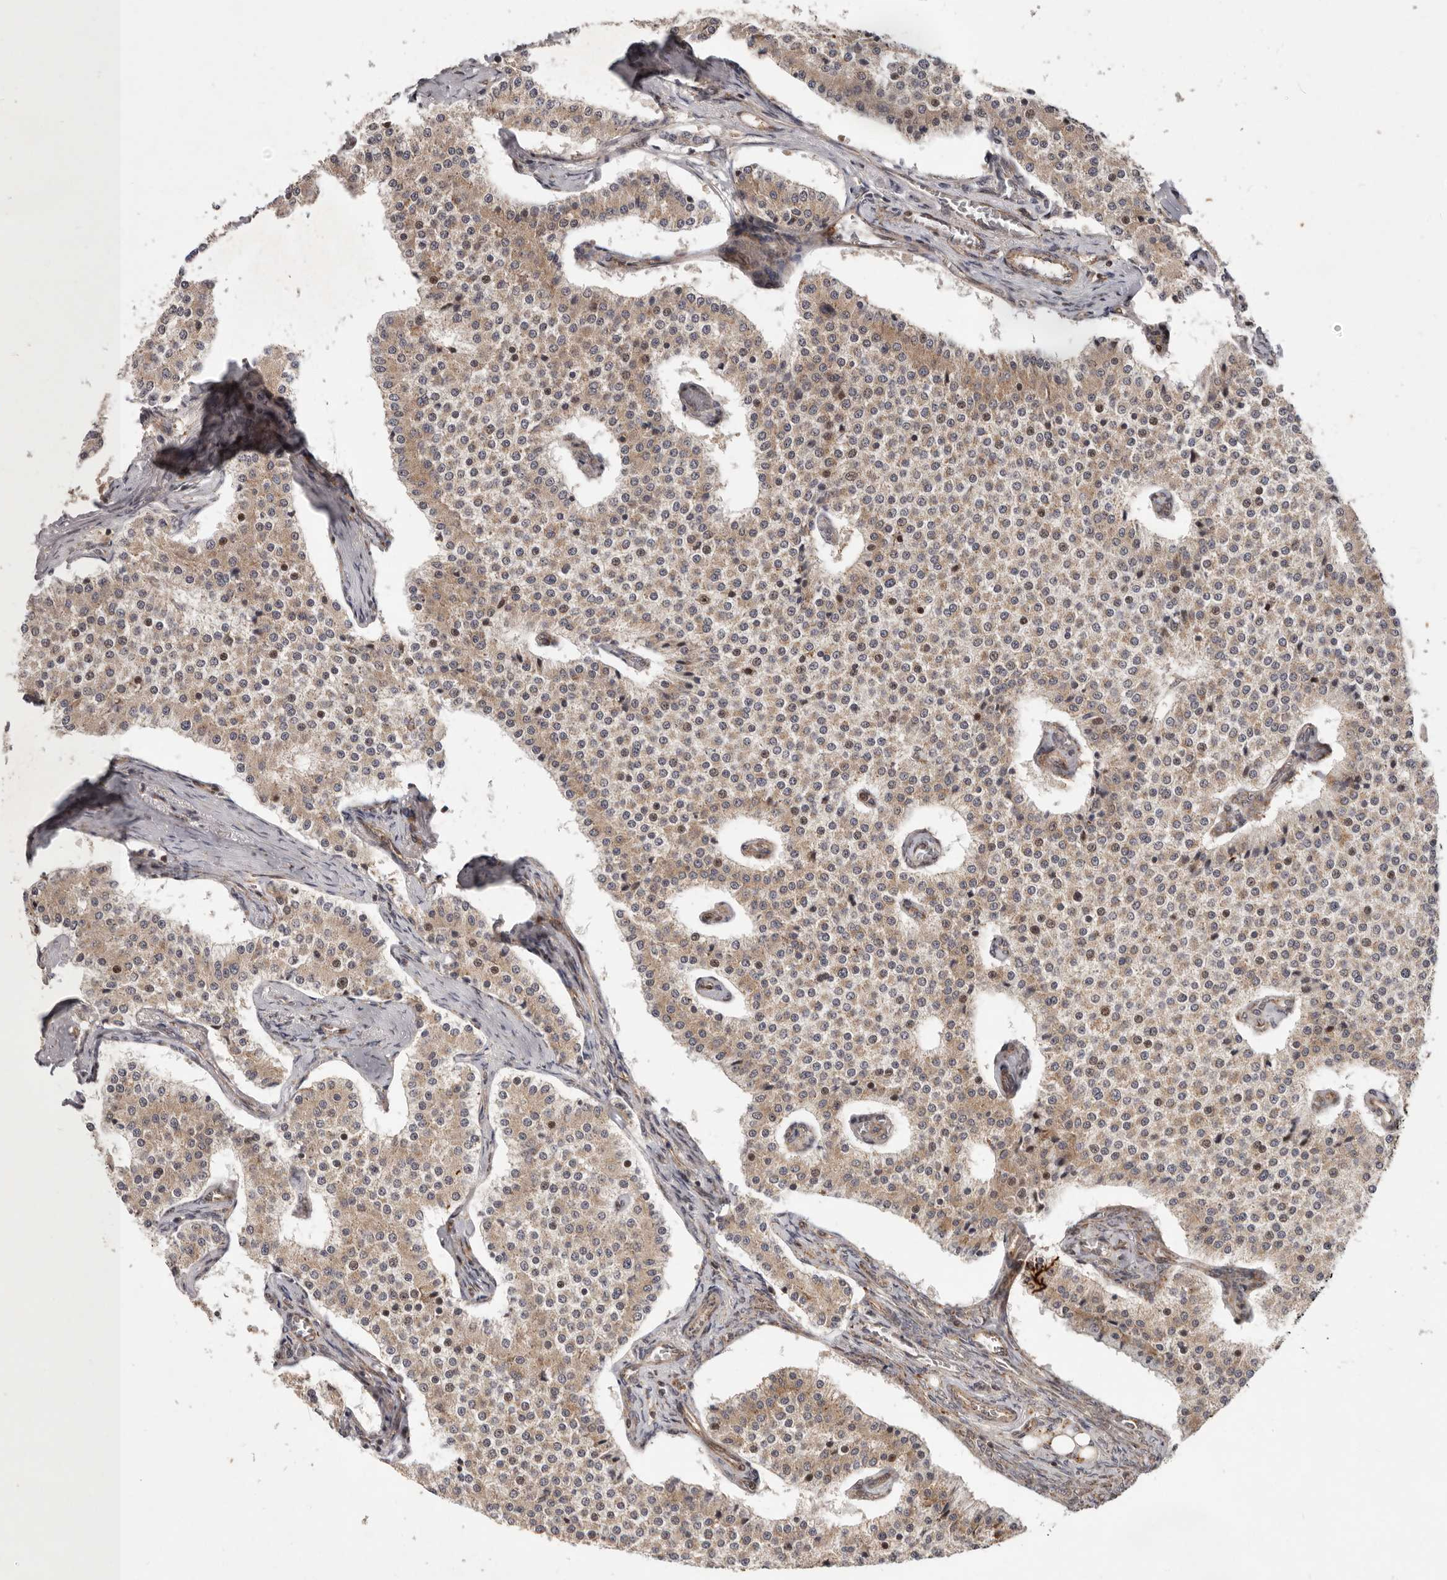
{"staining": {"intensity": "moderate", "quantity": ">75%", "location": "cytoplasmic/membranous"}, "tissue": "carcinoid", "cell_type": "Tumor cells", "image_type": "cancer", "snomed": [{"axis": "morphology", "description": "Carcinoid, malignant, NOS"}, {"axis": "topography", "description": "Colon"}], "caption": "Immunohistochemistry (IHC) staining of carcinoid, which demonstrates medium levels of moderate cytoplasmic/membranous staining in approximately >75% of tumor cells indicating moderate cytoplasmic/membranous protein expression. The staining was performed using DAB (brown) for protein detection and nuclei were counterstained in hematoxylin (blue).", "gene": "MRPS10", "patient": {"sex": "female", "age": 52}}